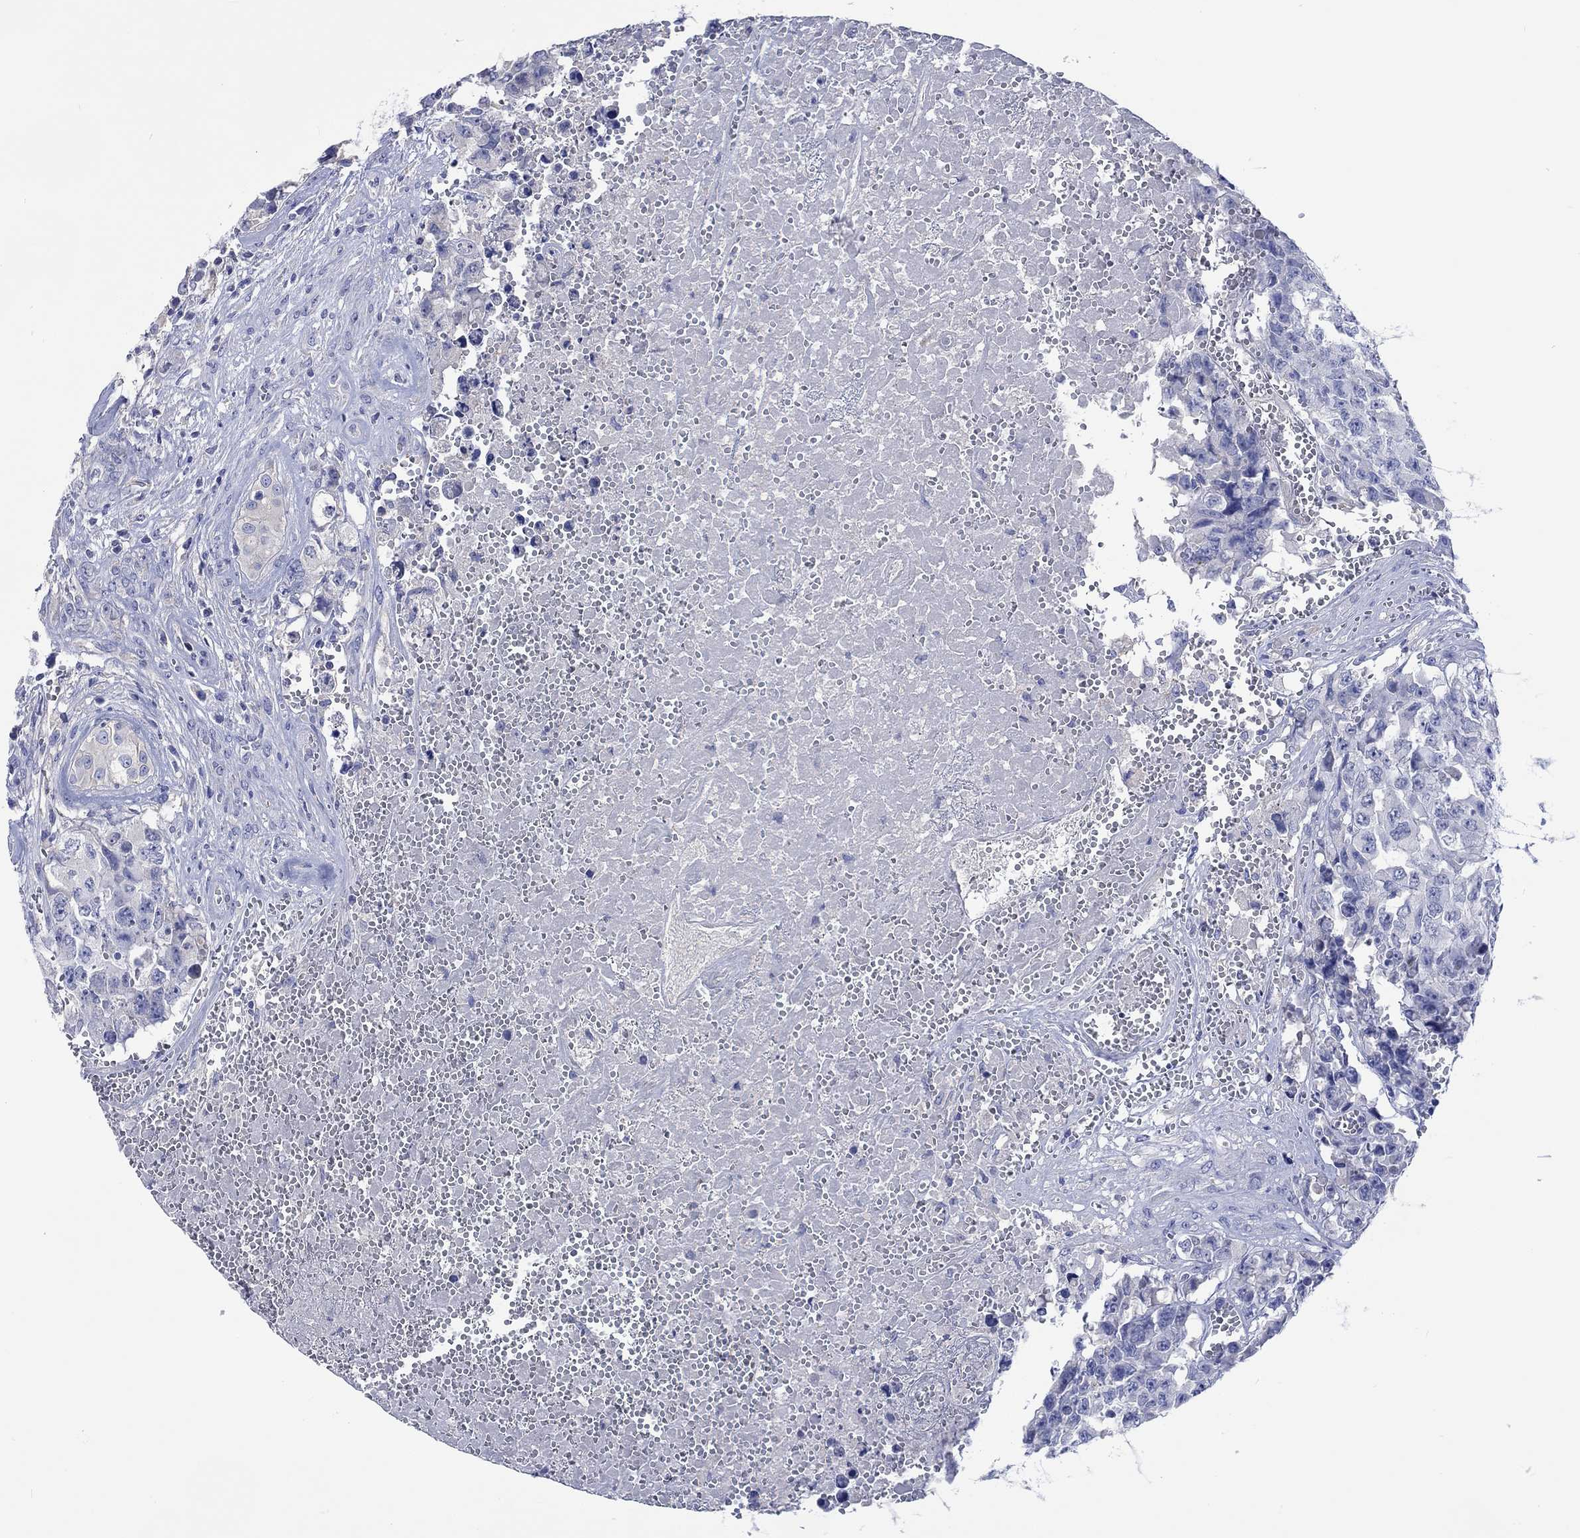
{"staining": {"intensity": "negative", "quantity": "none", "location": "none"}, "tissue": "testis cancer", "cell_type": "Tumor cells", "image_type": "cancer", "snomed": [{"axis": "morphology", "description": "Carcinoma, Embryonal, NOS"}, {"axis": "topography", "description": "Testis"}], "caption": "Photomicrograph shows no protein expression in tumor cells of testis cancer tissue.", "gene": "TOMM20L", "patient": {"sex": "male", "age": 23}}